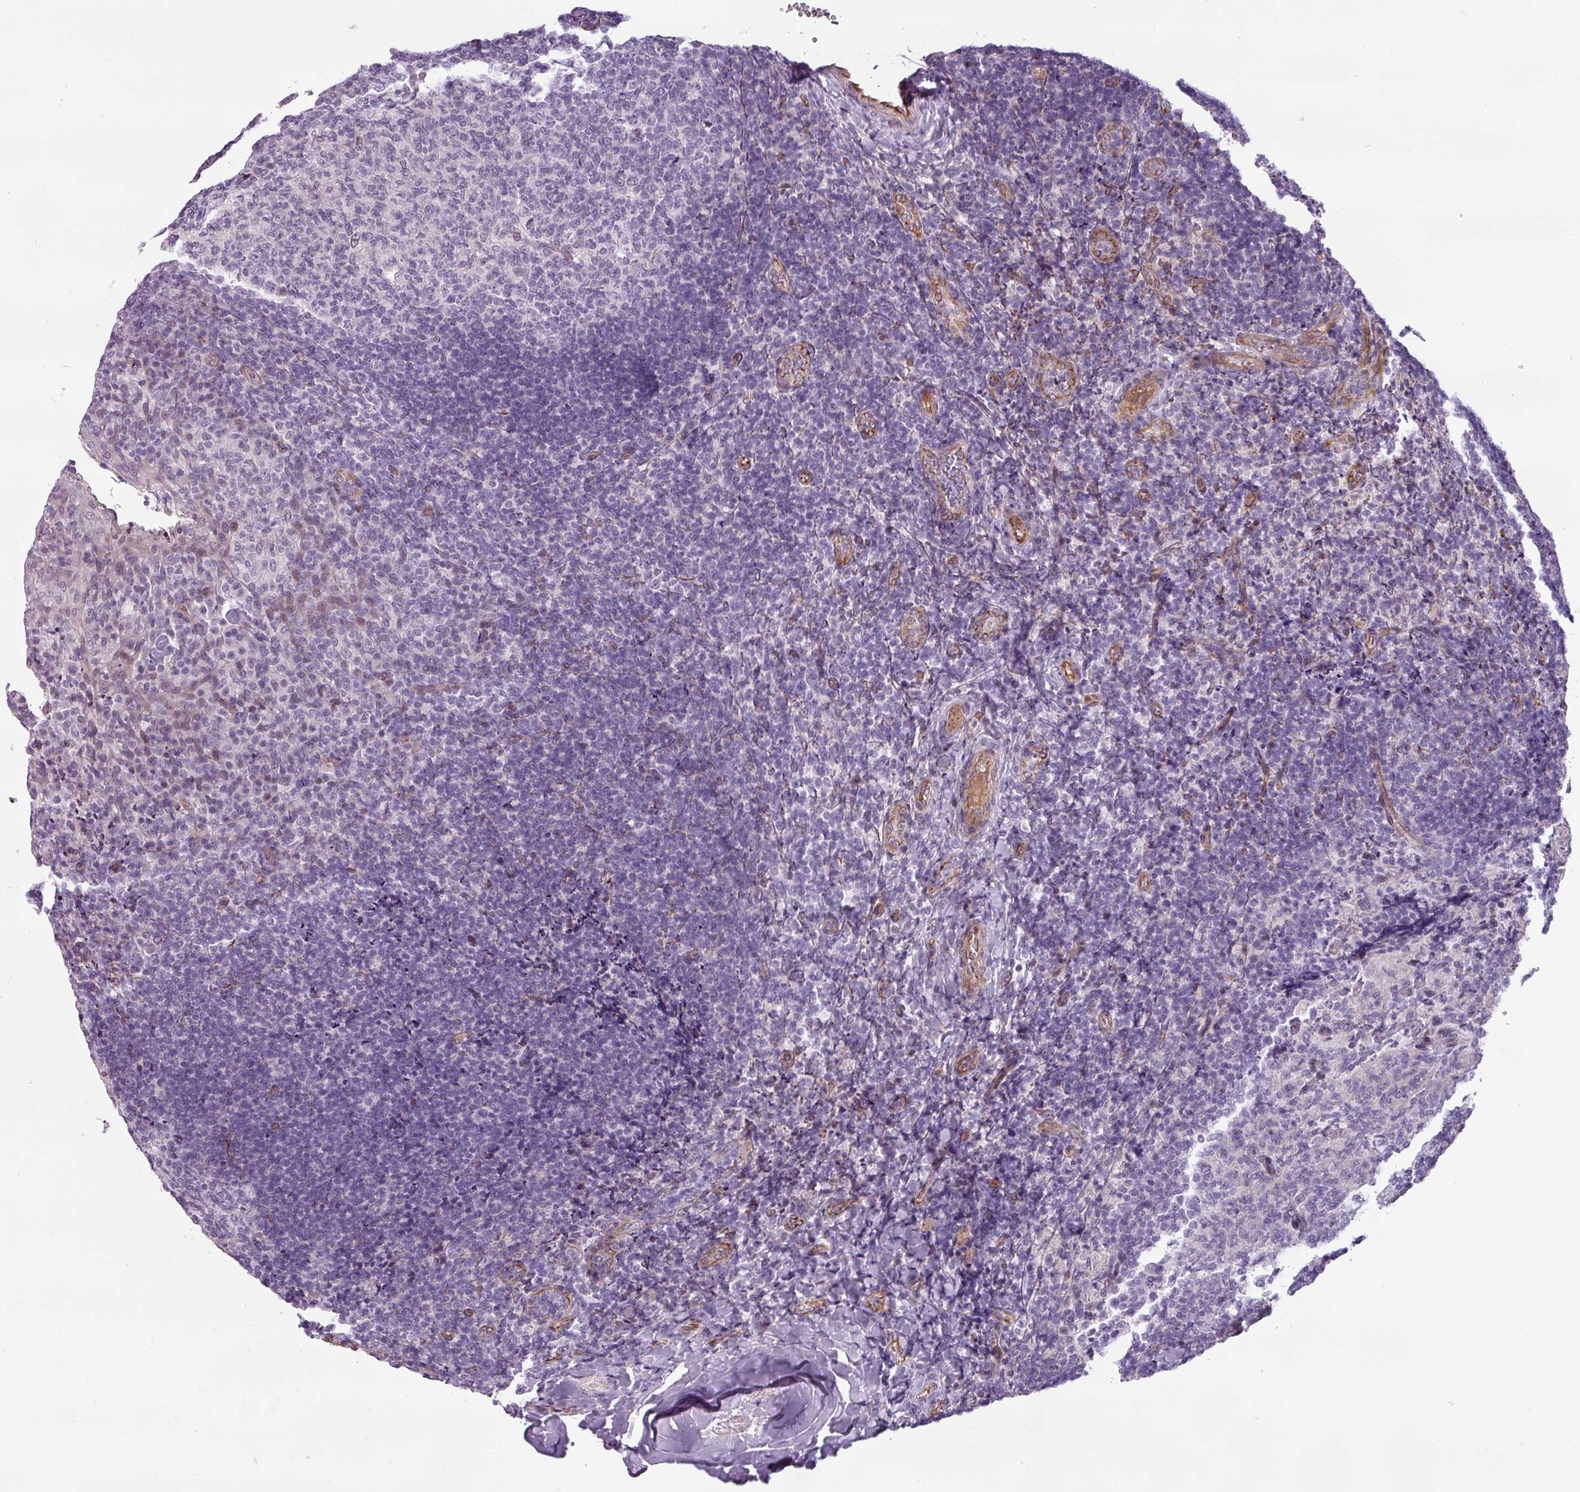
{"staining": {"intensity": "negative", "quantity": "none", "location": "none"}, "tissue": "tonsil", "cell_type": "Germinal center cells", "image_type": "normal", "snomed": [{"axis": "morphology", "description": "Normal tissue, NOS"}, {"axis": "topography", "description": "Tonsil"}], "caption": "Immunohistochemistry (IHC) of benign human tonsil demonstrates no staining in germinal center cells. (DAB (3,3'-diaminobenzidine) IHC, high magnification).", "gene": "CHRDL1", "patient": {"sex": "female", "age": 10}}